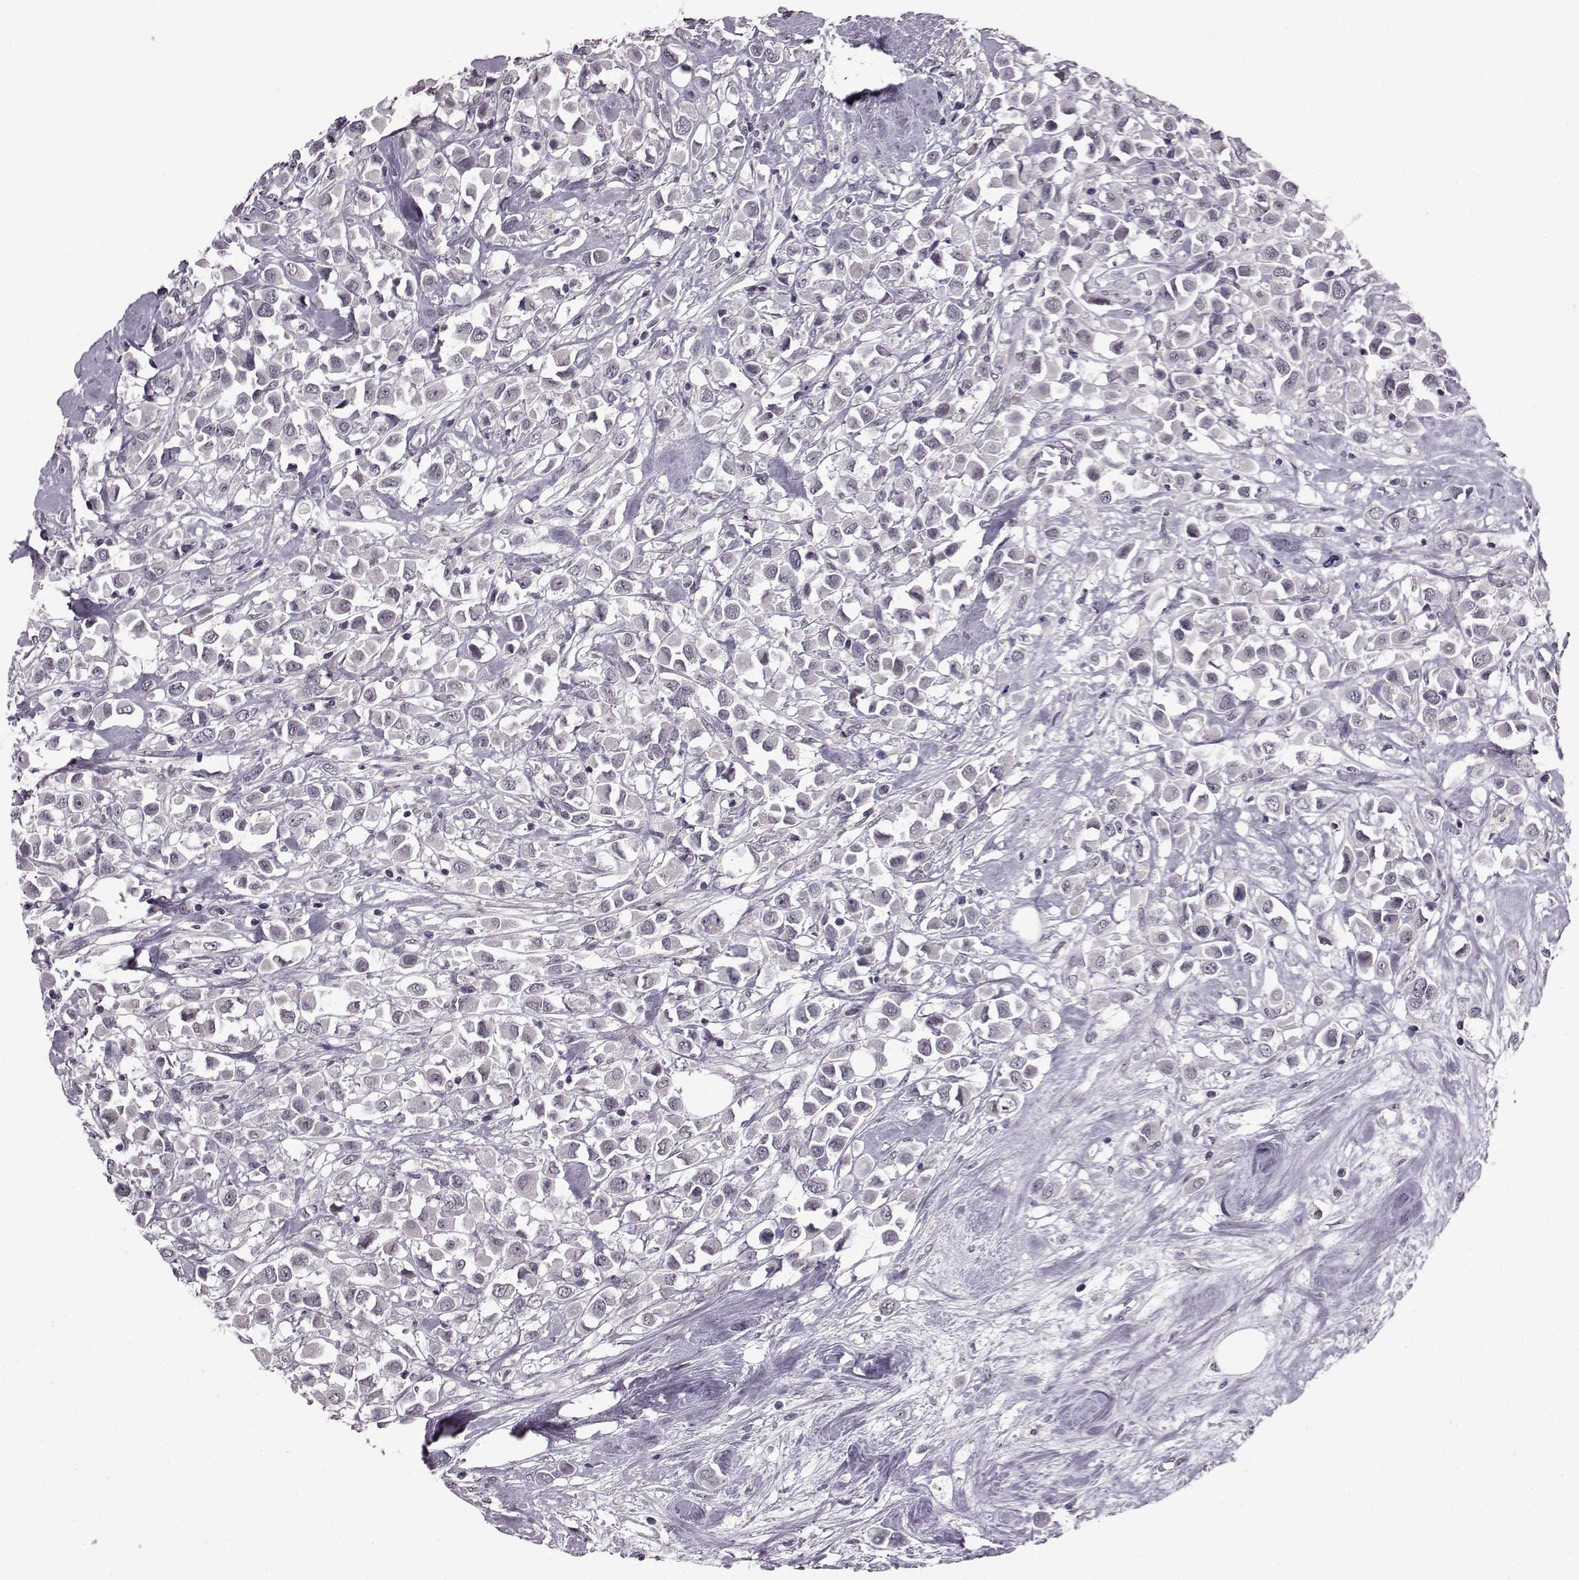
{"staining": {"intensity": "negative", "quantity": "none", "location": "none"}, "tissue": "breast cancer", "cell_type": "Tumor cells", "image_type": "cancer", "snomed": [{"axis": "morphology", "description": "Duct carcinoma"}, {"axis": "topography", "description": "Breast"}], "caption": "Breast cancer was stained to show a protein in brown. There is no significant positivity in tumor cells. Brightfield microscopy of IHC stained with DAB (3,3'-diaminobenzidine) (brown) and hematoxylin (blue), captured at high magnification.", "gene": "SLC28A2", "patient": {"sex": "female", "age": 61}}